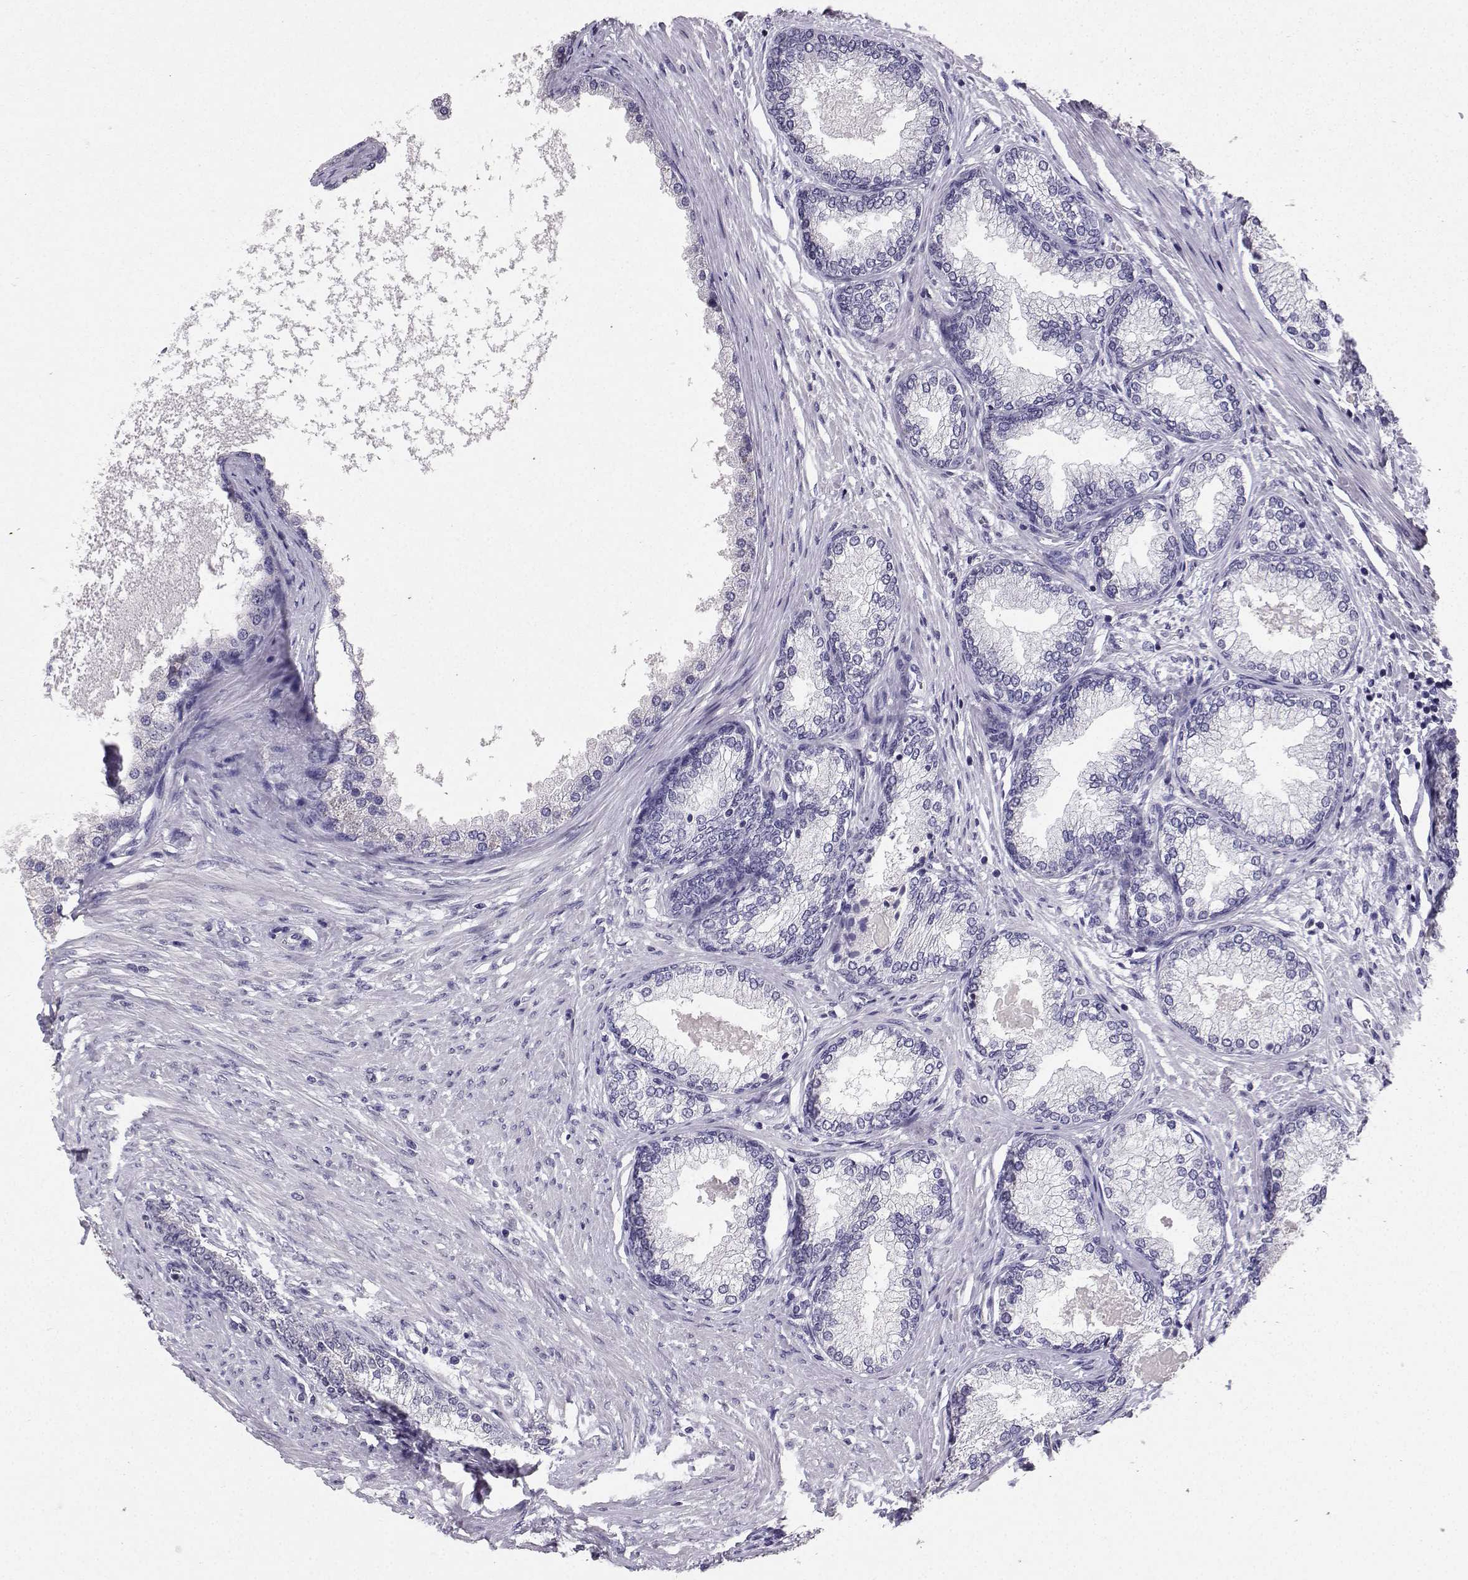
{"staining": {"intensity": "negative", "quantity": "none", "location": "none"}, "tissue": "prostate", "cell_type": "Glandular cells", "image_type": "normal", "snomed": [{"axis": "morphology", "description": "Normal tissue, NOS"}, {"axis": "topography", "description": "Prostate"}], "caption": "Immunohistochemical staining of unremarkable prostate demonstrates no significant positivity in glandular cells. (DAB (3,3'-diaminobenzidine) immunohistochemistry visualized using brightfield microscopy, high magnification).", "gene": "SPAG11A", "patient": {"sex": "male", "age": 72}}